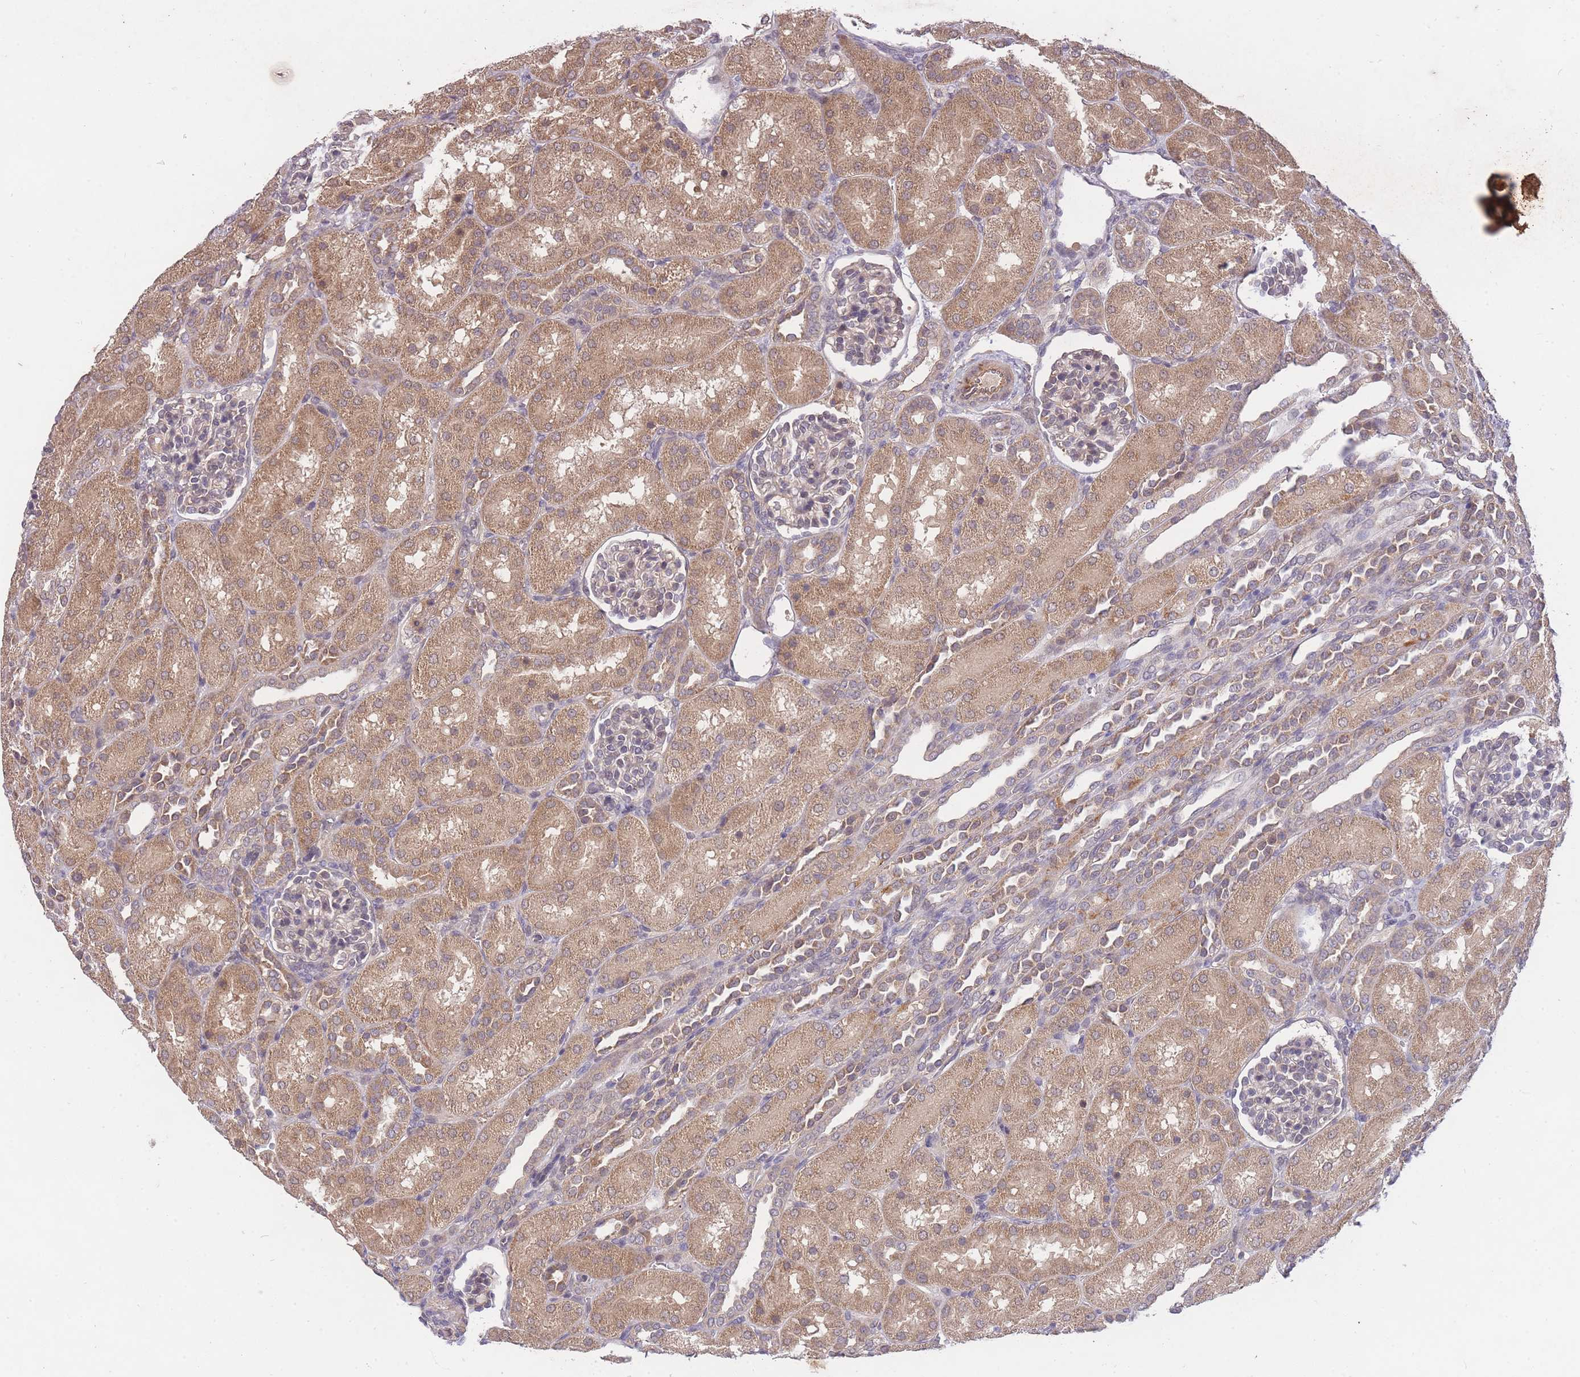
{"staining": {"intensity": "negative", "quantity": "none", "location": "none"}, "tissue": "kidney", "cell_type": "Cells in glomeruli", "image_type": "normal", "snomed": [{"axis": "morphology", "description": "Normal tissue, NOS"}, {"axis": "topography", "description": "Kidney"}], "caption": "Immunohistochemistry (IHC) micrograph of benign human kidney stained for a protein (brown), which reveals no staining in cells in glomeruli.", "gene": "SMC6", "patient": {"sex": "male", "age": 1}}